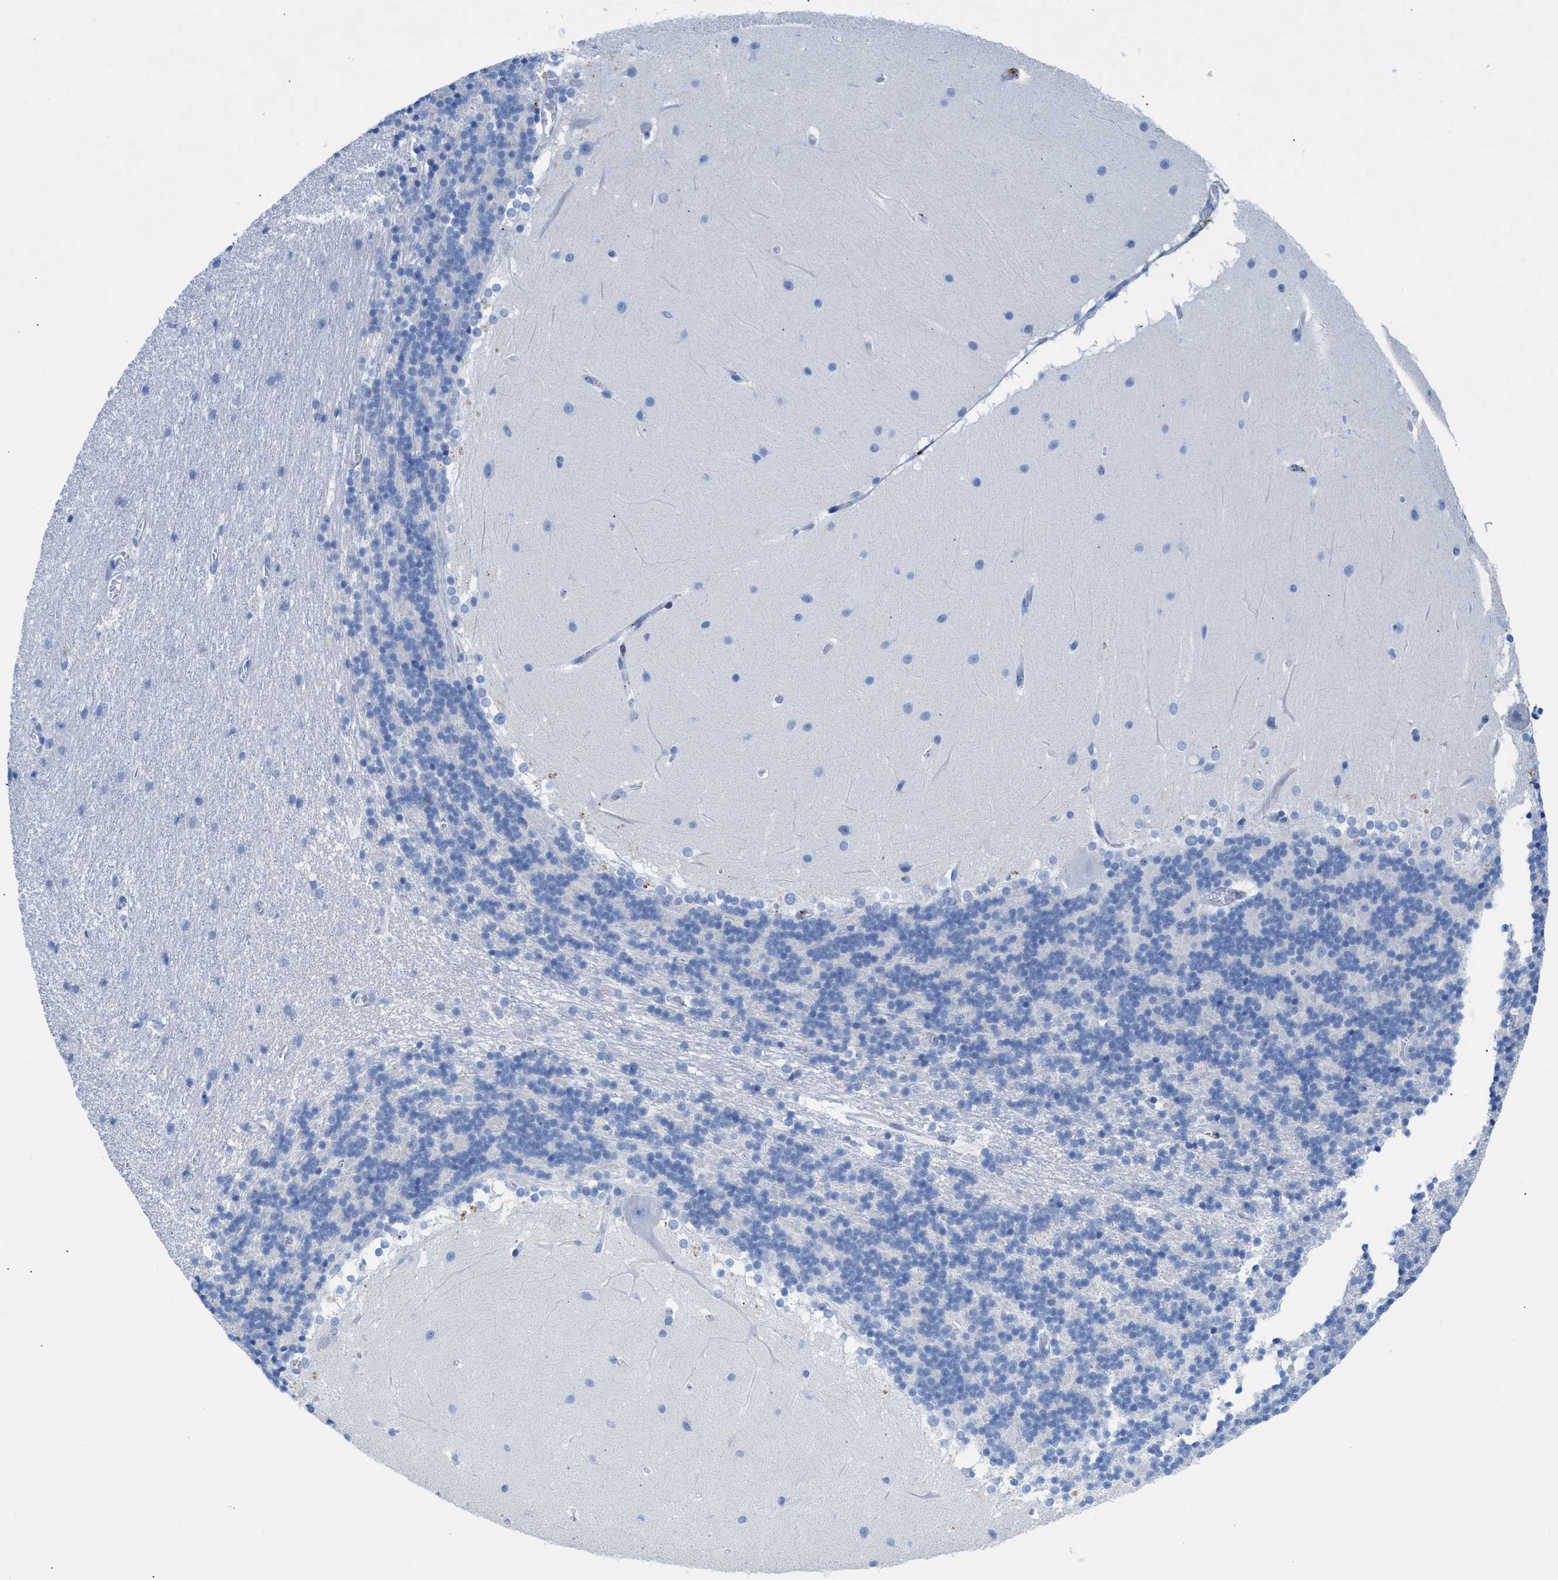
{"staining": {"intensity": "negative", "quantity": "none", "location": "none"}, "tissue": "cerebellum", "cell_type": "Cells in granular layer", "image_type": "normal", "snomed": [{"axis": "morphology", "description": "Normal tissue, NOS"}, {"axis": "topography", "description": "Cerebellum"}], "caption": "DAB (3,3'-diaminobenzidine) immunohistochemical staining of normal cerebellum demonstrates no significant positivity in cells in granular layer. The staining was performed using DAB to visualize the protein expression in brown, while the nuclei were stained in blue with hematoxylin (Magnification: 20x).", "gene": "ANKFN1", "patient": {"sex": "female", "age": 19}}